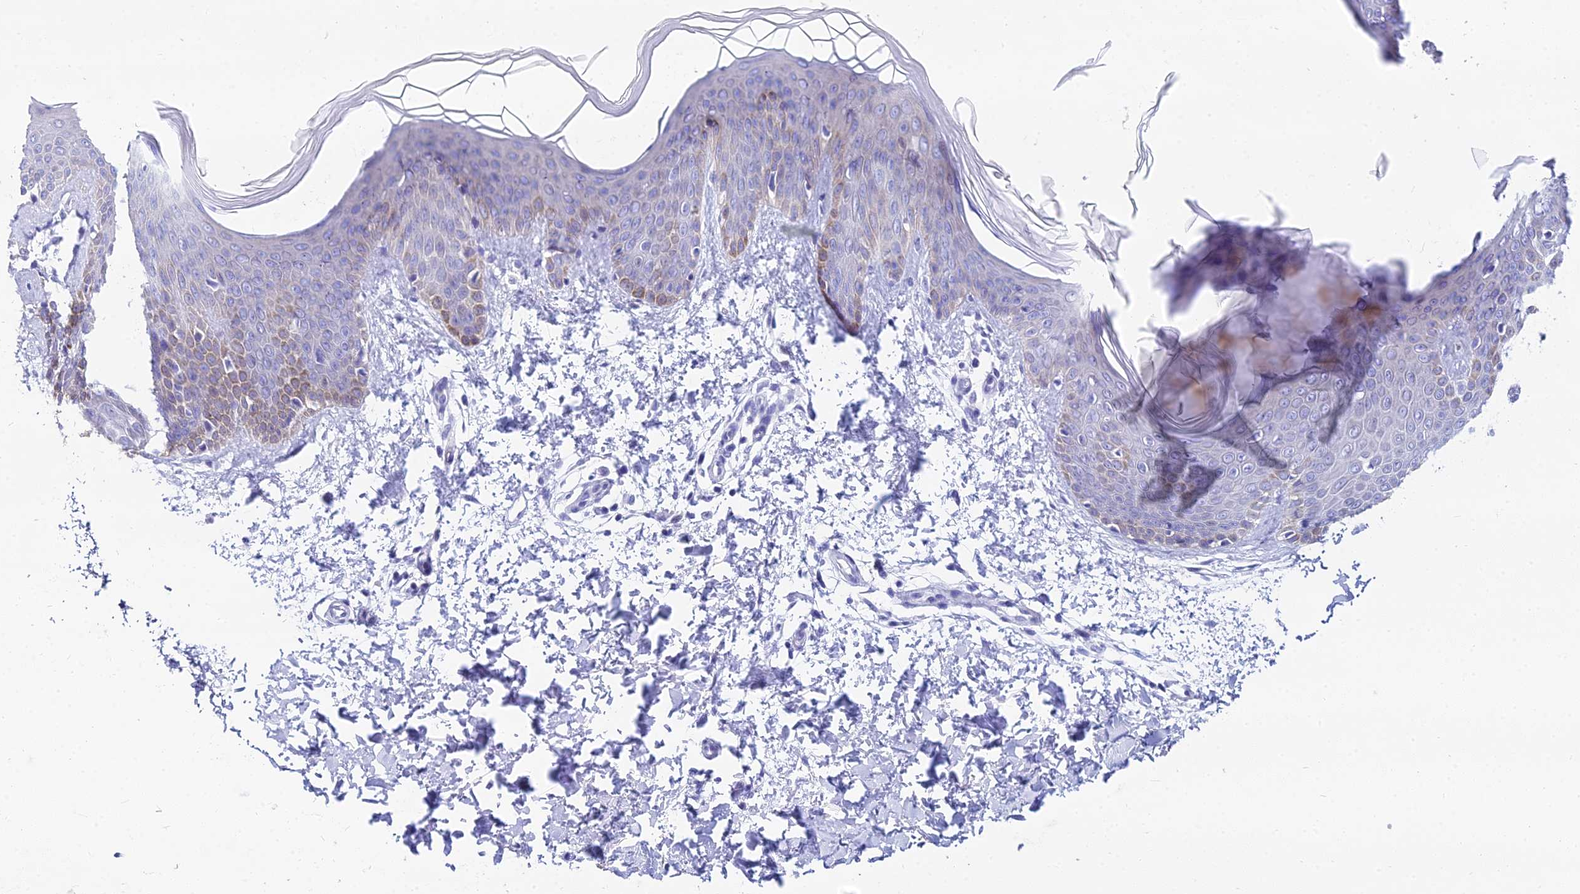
{"staining": {"intensity": "negative", "quantity": "none", "location": "none"}, "tissue": "skin", "cell_type": "Fibroblasts", "image_type": "normal", "snomed": [{"axis": "morphology", "description": "Normal tissue, NOS"}, {"axis": "topography", "description": "Skin"}], "caption": "Normal skin was stained to show a protein in brown. There is no significant staining in fibroblasts. Brightfield microscopy of immunohistochemistry (IHC) stained with DAB (3,3'-diaminobenzidine) (brown) and hematoxylin (blue), captured at high magnification.", "gene": "HSPA1L", "patient": {"sex": "male", "age": 36}}